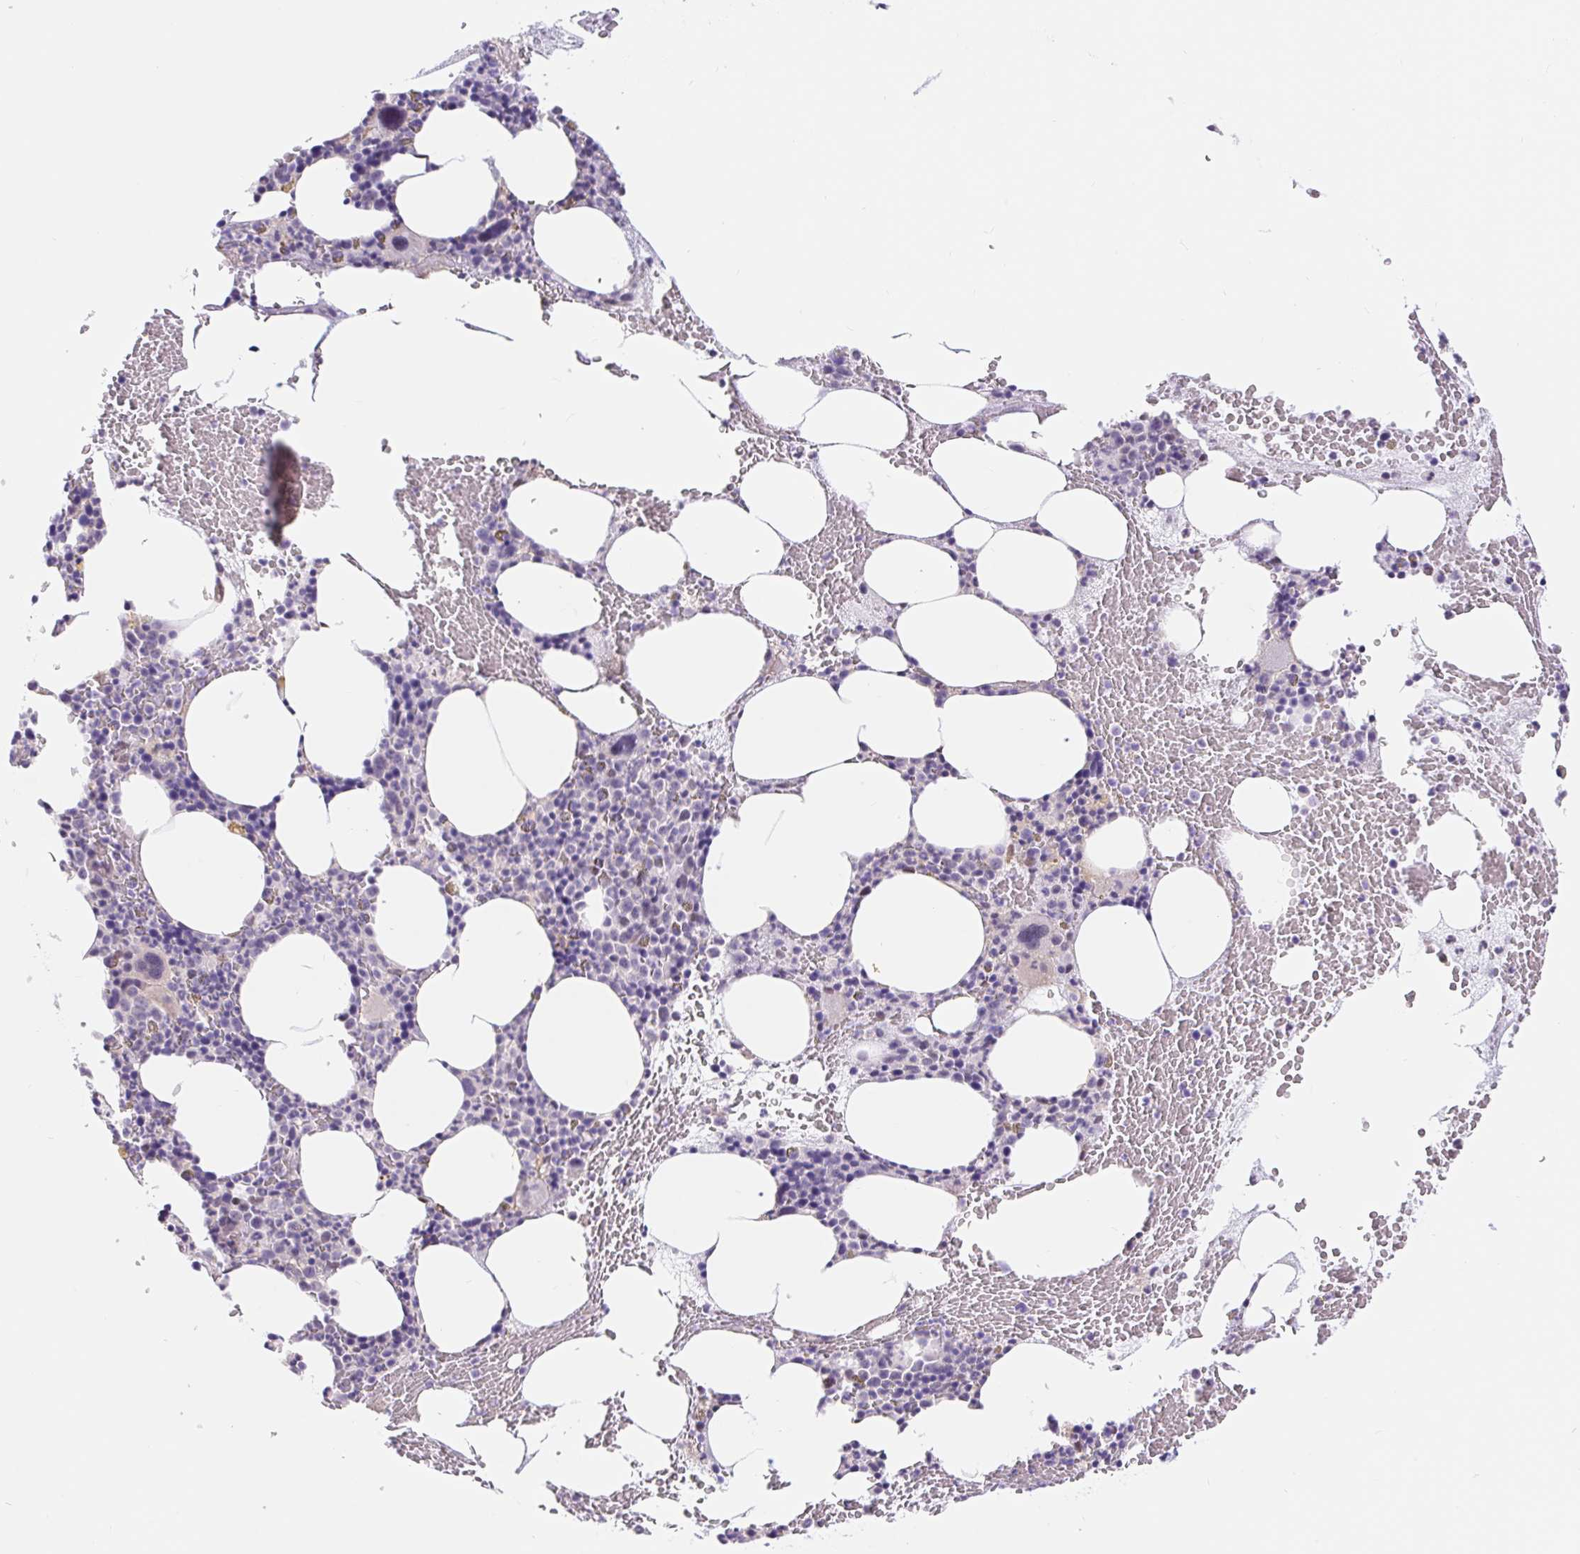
{"staining": {"intensity": "negative", "quantity": "none", "location": "none"}, "tissue": "bone marrow", "cell_type": "Hematopoietic cells", "image_type": "normal", "snomed": [{"axis": "morphology", "description": "Normal tissue, NOS"}, {"axis": "topography", "description": "Bone marrow"}], "caption": "DAB immunohistochemical staining of normal bone marrow shows no significant staining in hematopoietic cells.", "gene": "CAND1", "patient": {"sex": "male", "age": 89}}